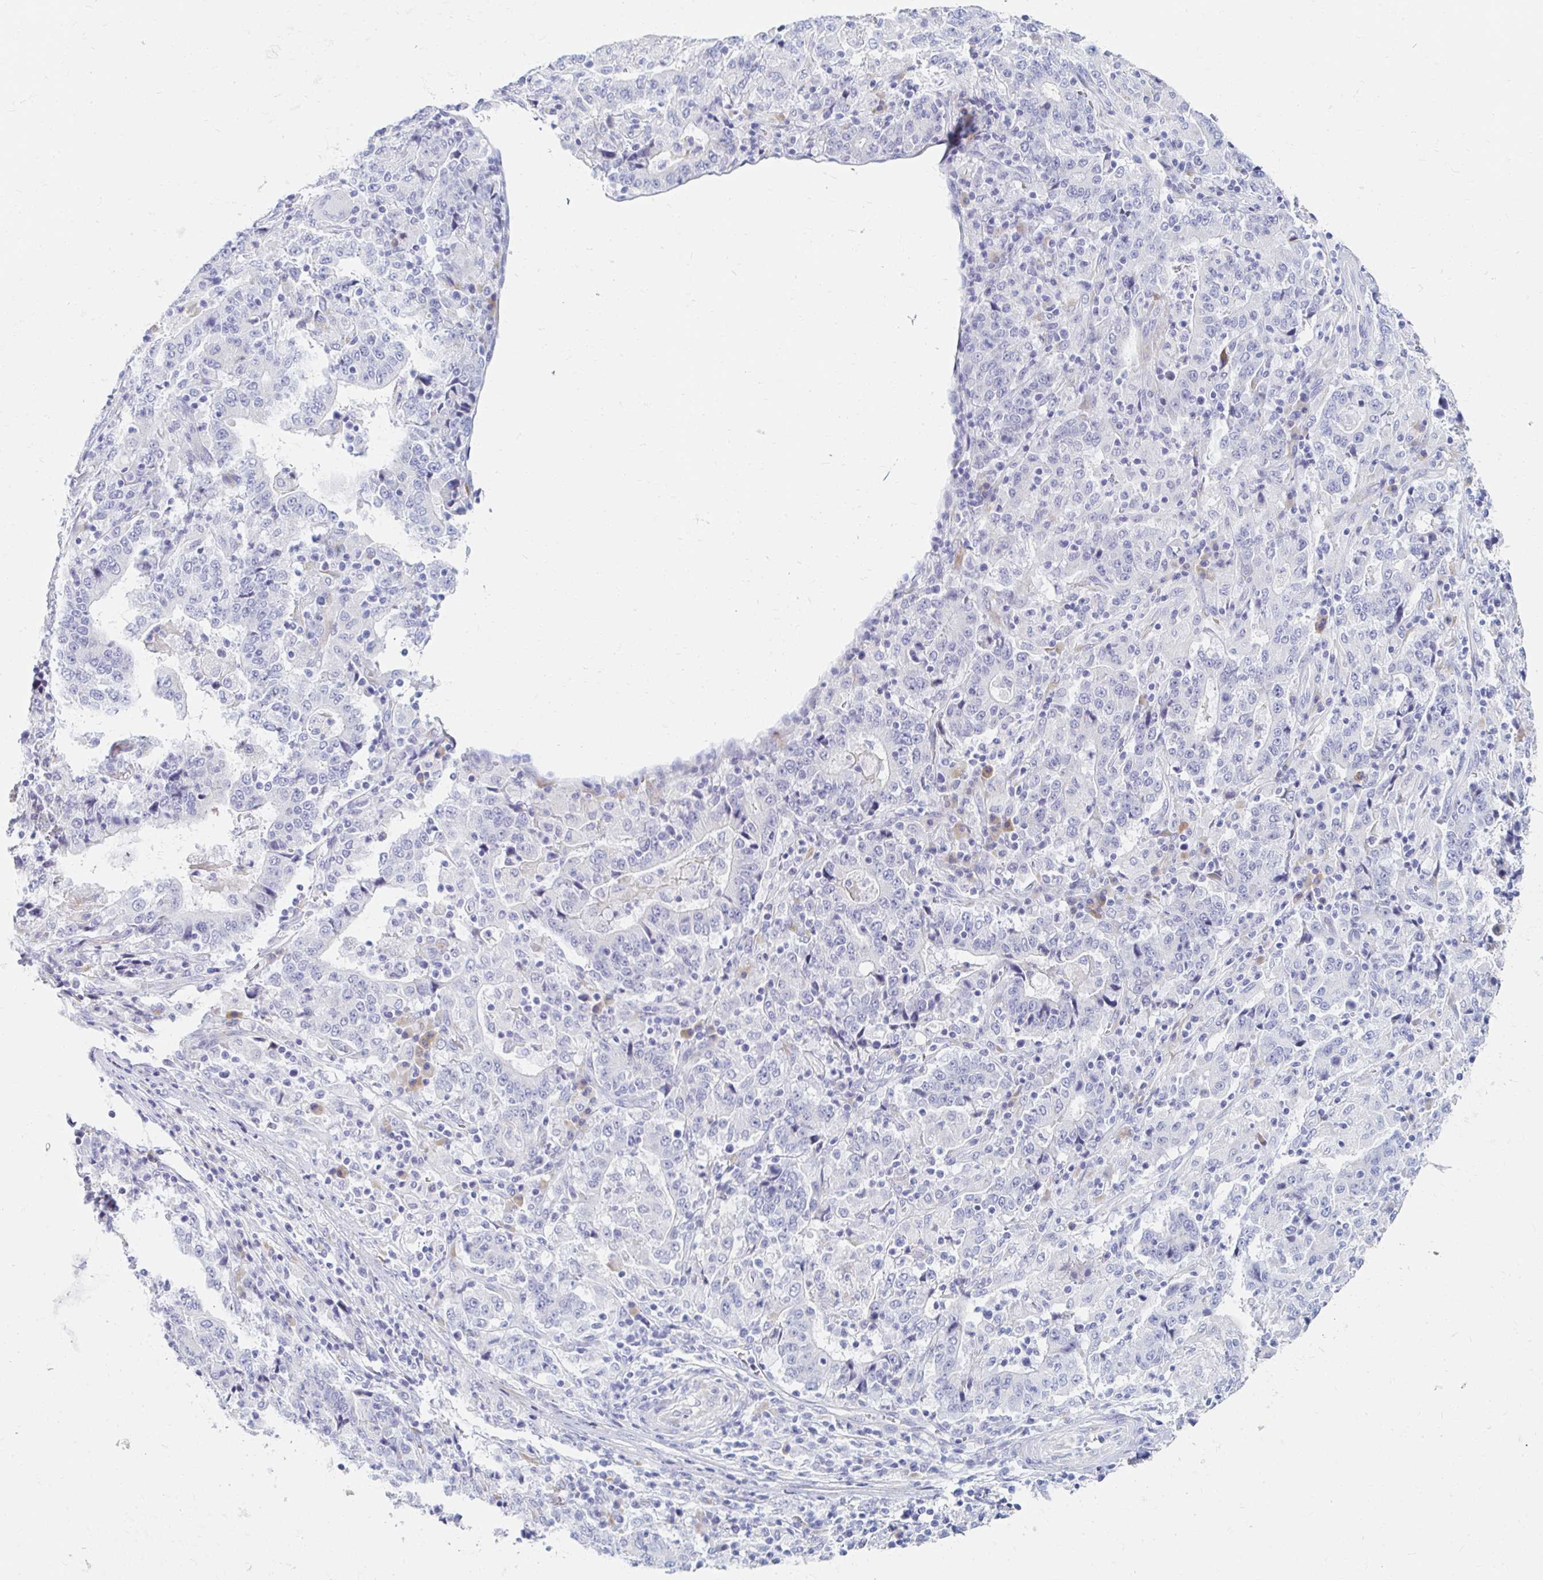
{"staining": {"intensity": "negative", "quantity": "none", "location": "none"}, "tissue": "stomach cancer", "cell_type": "Tumor cells", "image_type": "cancer", "snomed": [{"axis": "morphology", "description": "Normal tissue, NOS"}, {"axis": "morphology", "description": "Adenocarcinoma, NOS"}, {"axis": "topography", "description": "Stomach, upper"}, {"axis": "topography", "description": "Stomach"}], "caption": "This is a micrograph of IHC staining of adenocarcinoma (stomach), which shows no expression in tumor cells. (Immunohistochemistry (ihc), brightfield microscopy, high magnification).", "gene": "MYLK2", "patient": {"sex": "male", "age": 59}}